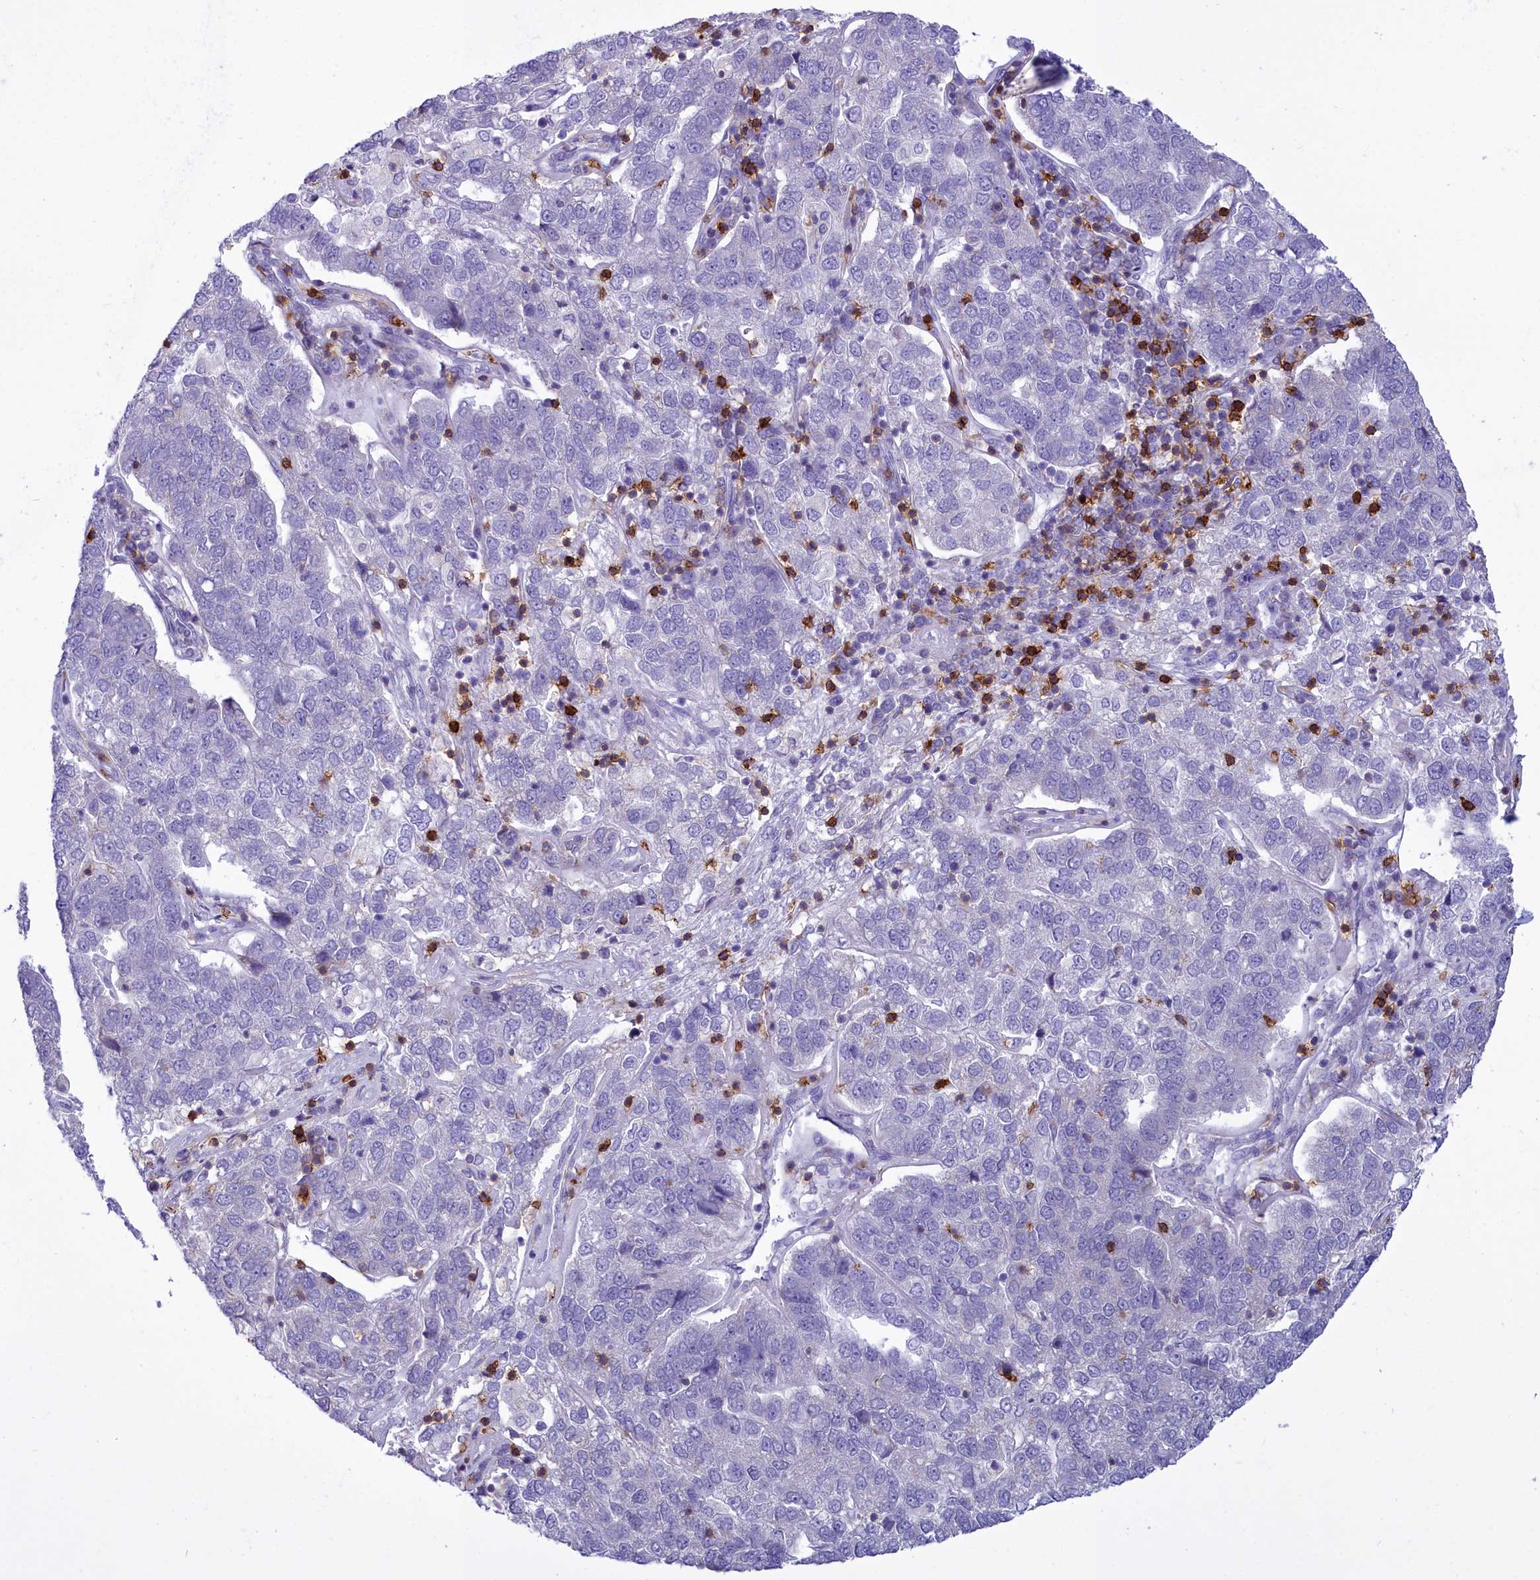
{"staining": {"intensity": "negative", "quantity": "none", "location": "none"}, "tissue": "pancreatic cancer", "cell_type": "Tumor cells", "image_type": "cancer", "snomed": [{"axis": "morphology", "description": "Adenocarcinoma, NOS"}, {"axis": "topography", "description": "Pancreas"}], "caption": "Pancreatic cancer (adenocarcinoma) was stained to show a protein in brown. There is no significant expression in tumor cells.", "gene": "CD5", "patient": {"sex": "female", "age": 61}}